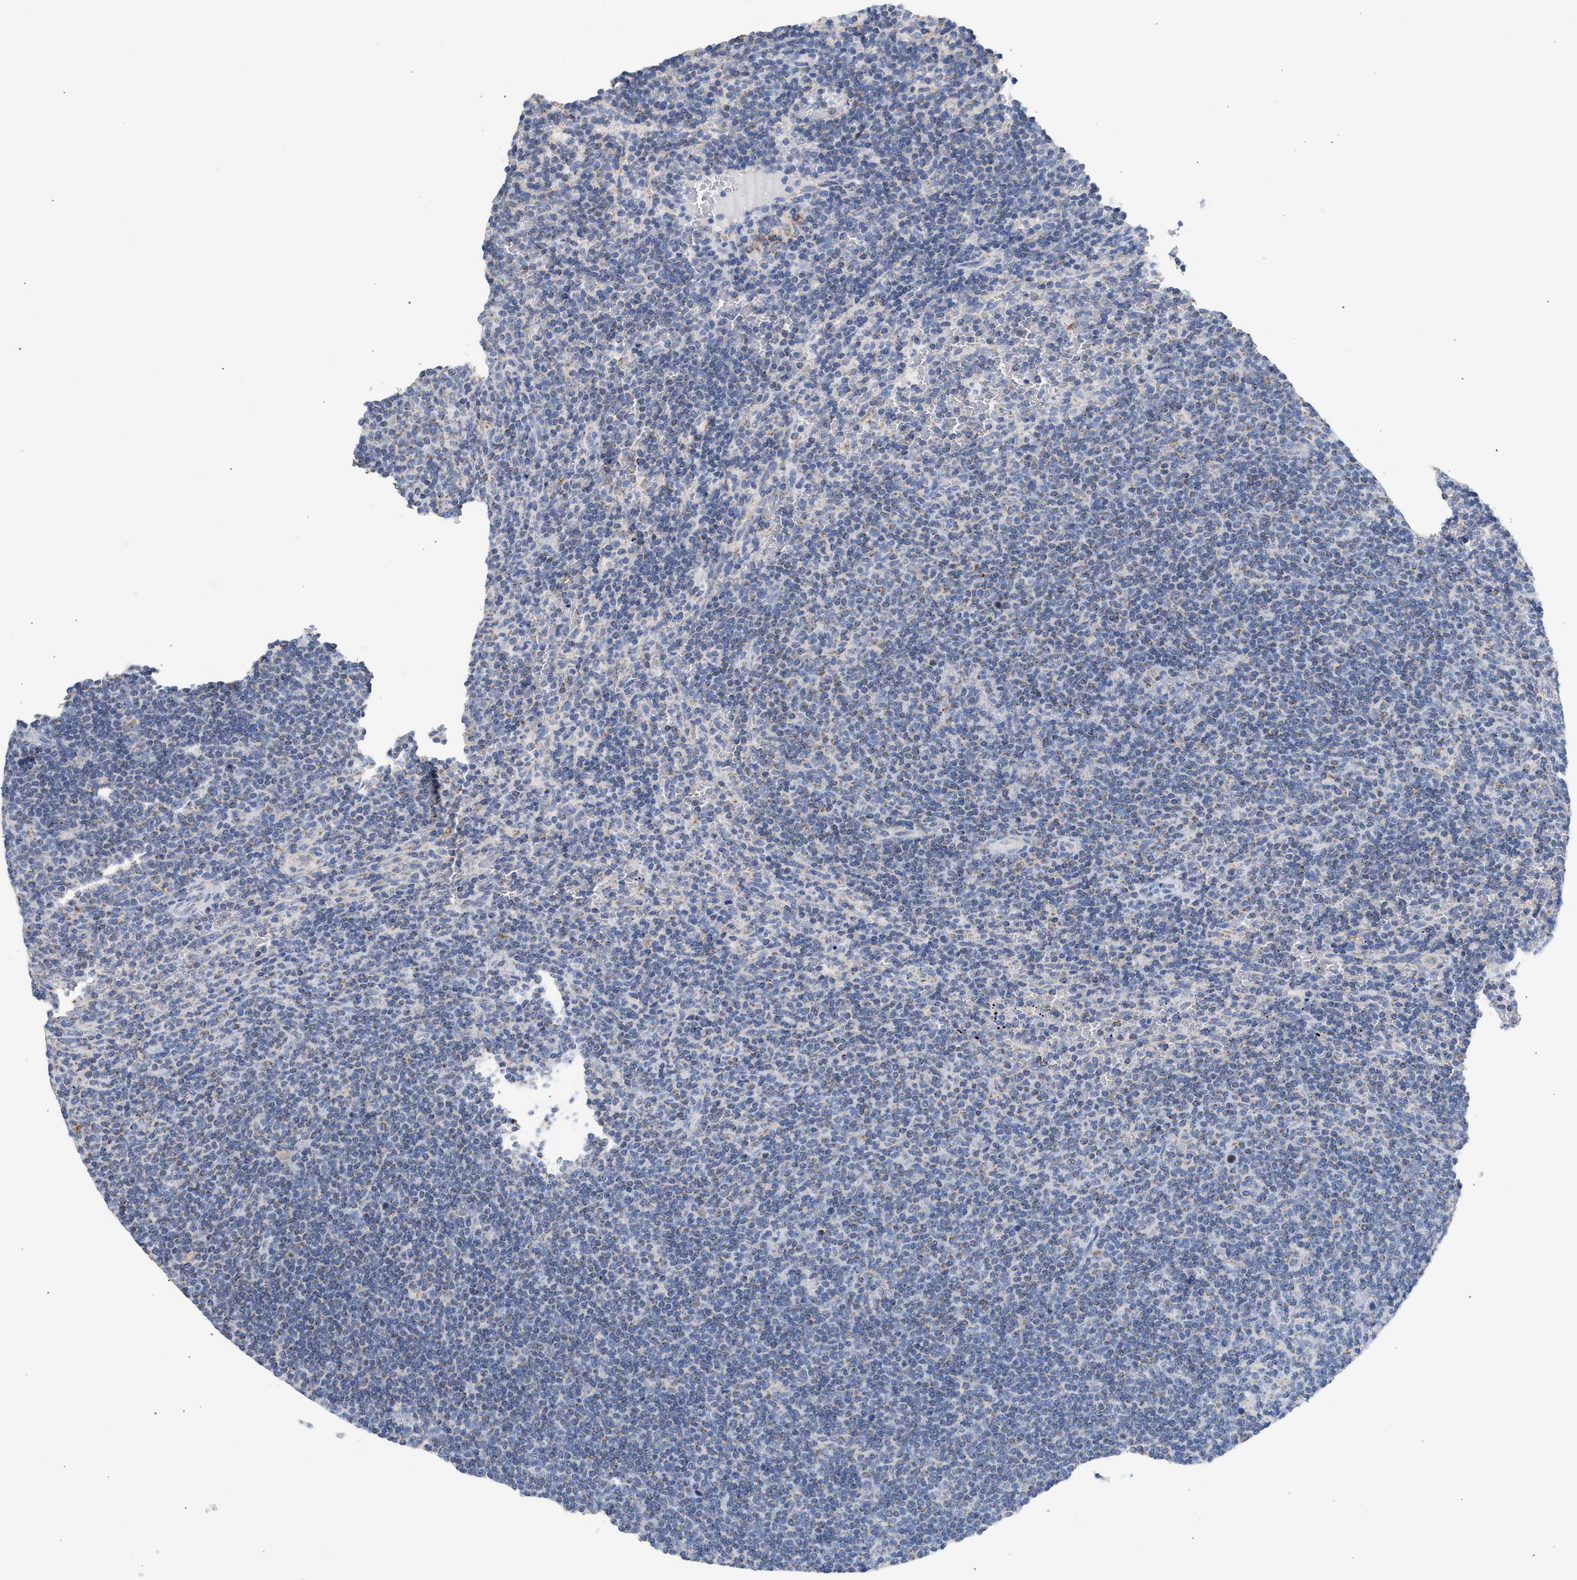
{"staining": {"intensity": "weak", "quantity": "<25%", "location": "cytoplasmic/membranous"}, "tissue": "lymphoma", "cell_type": "Tumor cells", "image_type": "cancer", "snomed": [{"axis": "morphology", "description": "Malignant lymphoma, non-Hodgkin's type, Low grade"}, {"axis": "topography", "description": "Spleen"}], "caption": "There is no significant expression in tumor cells of lymphoma. The staining was performed using DAB to visualize the protein expression in brown, while the nuclei were stained in blue with hematoxylin (Magnification: 20x).", "gene": "ACOT13", "patient": {"sex": "female", "age": 50}}